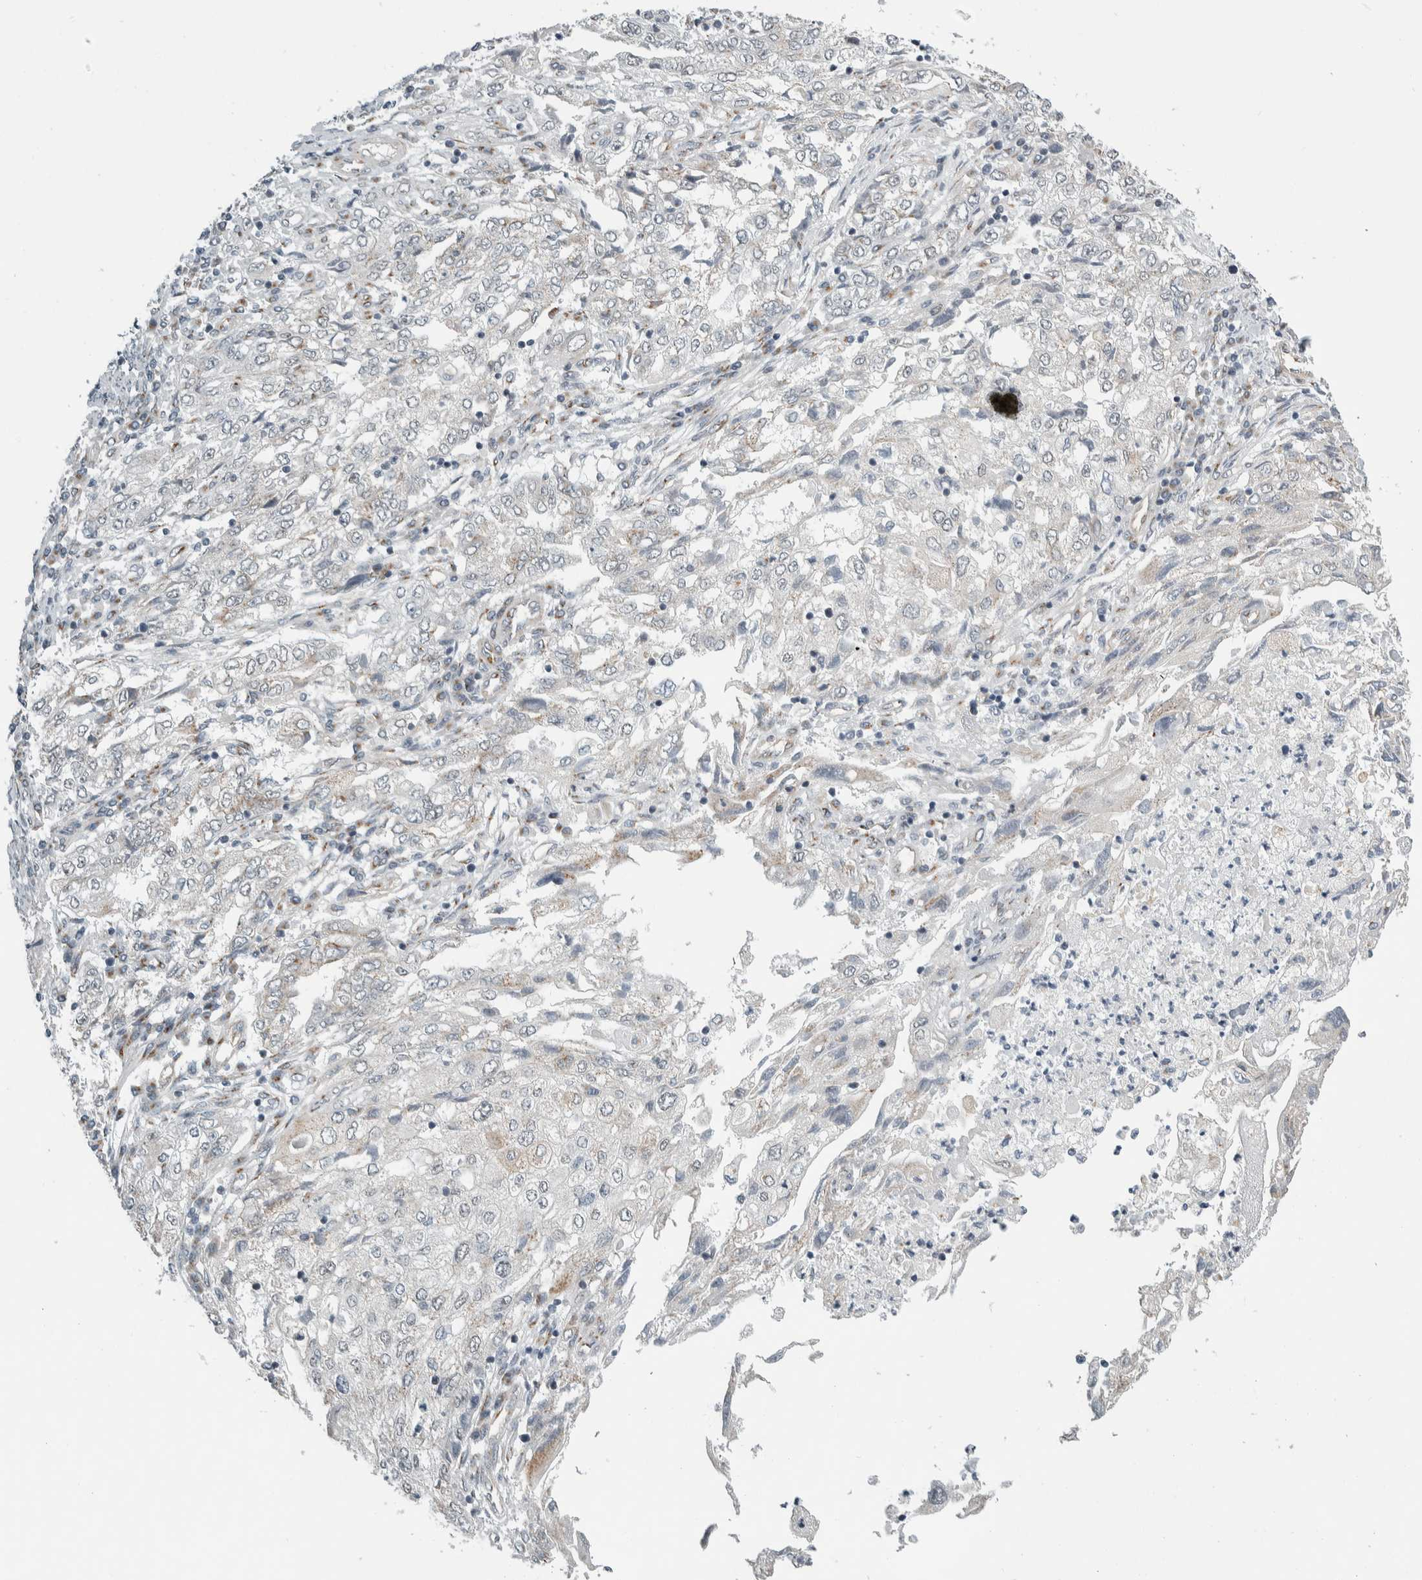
{"staining": {"intensity": "negative", "quantity": "none", "location": "none"}, "tissue": "endometrial cancer", "cell_type": "Tumor cells", "image_type": "cancer", "snomed": [{"axis": "morphology", "description": "Adenocarcinoma, NOS"}, {"axis": "topography", "description": "Endometrium"}], "caption": "Immunohistochemistry image of neoplastic tissue: adenocarcinoma (endometrial) stained with DAB (3,3'-diaminobenzidine) displays no significant protein staining in tumor cells. (DAB IHC with hematoxylin counter stain).", "gene": "ZMYND8", "patient": {"sex": "female", "age": 49}}